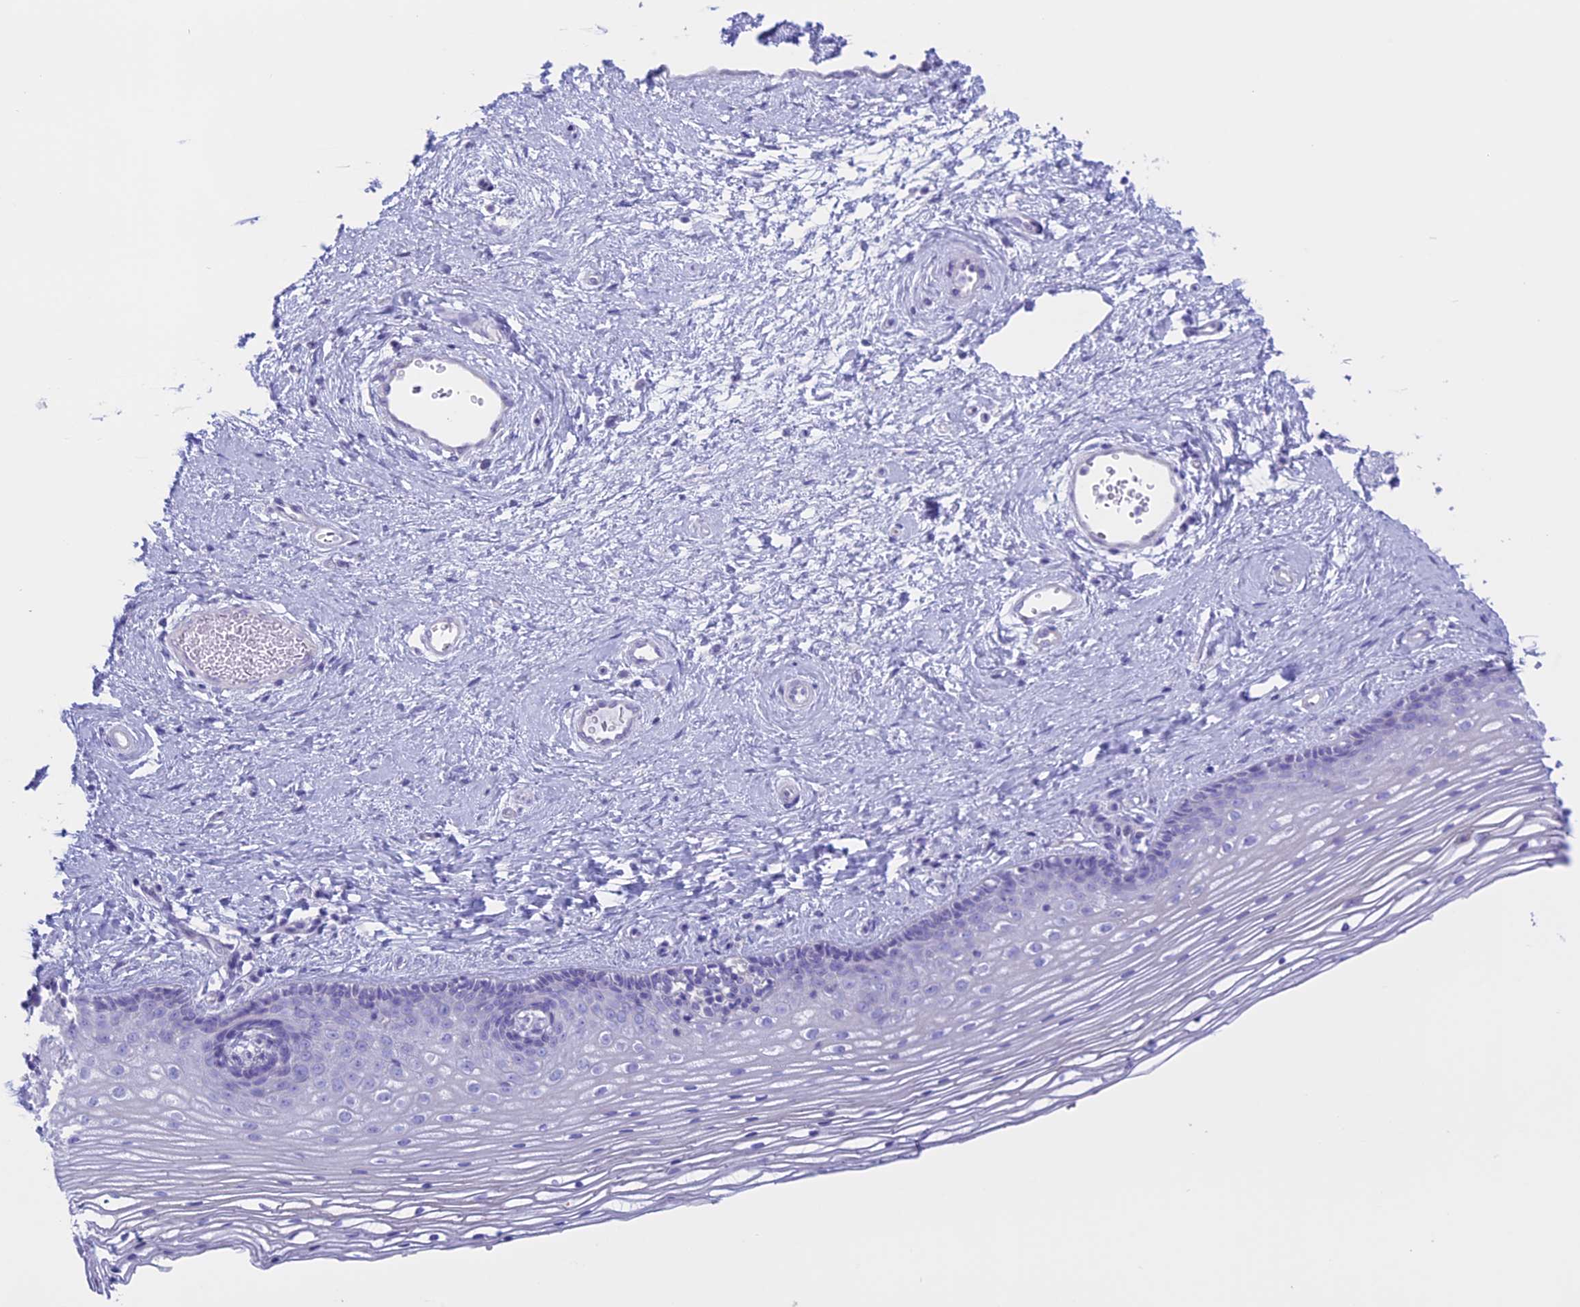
{"staining": {"intensity": "negative", "quantity": "none", "location": "none"}, "tissue": "vagina", "cell_type": "Squamous epithelial cells", "image_type": "normal", "snomed": [{"axis": "morphology", "description": "Normal tissue, NOS"}, {"axis": "topography", "description": "Vagina"}], "caption": "Squamous epithelial cells show no significant positivity in normal vagina. (DAB (3,3'-diaminobenzidine) immunohistochemistry (IHC) visualized using brightfield microscopy, high magnification).", "gene": "RP1", "patient": {"sex": "female", "age": 46}}